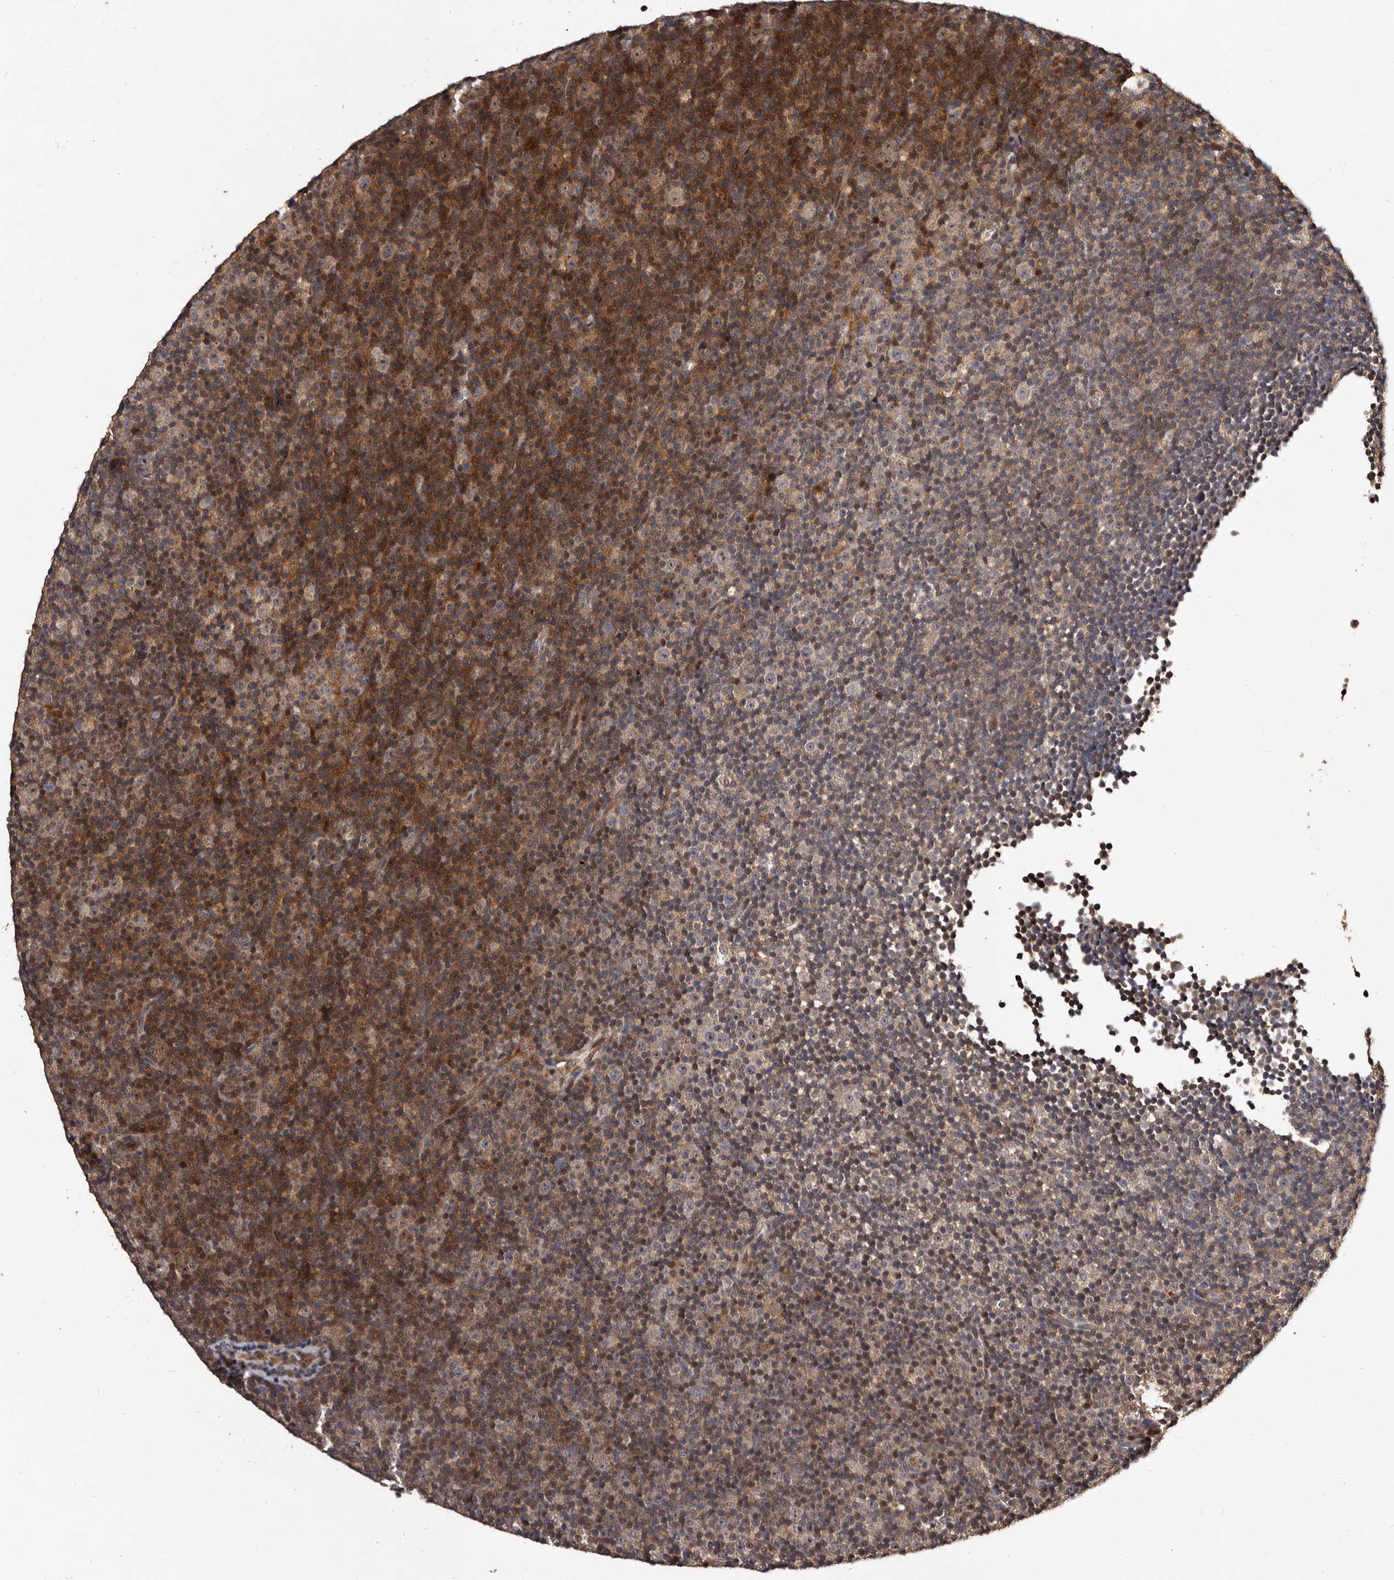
{"staining": {"intensity": "negative", "quantity": "none", "location": "none"}, "tissue": "lymphoma", "cell_type": "Tumor cells", "image_type": "cancer", "snomed": [{"axis": "morphology", "description": "Malignant lymphoma, non-Hodgkin's type, Low grade"}, {"axis": "topography", "description": "Lymph node"}], "caption": "This photomicrograph is of malignant lymphoma, non-Hodgkin's type (low-grade) stained with IHC to label a protein in brown with the nuclei are counter-stained blue. There is no expression in tumor cells.", "gene": "MKRN3", "patient": {"sex": "female", "age": 67}}